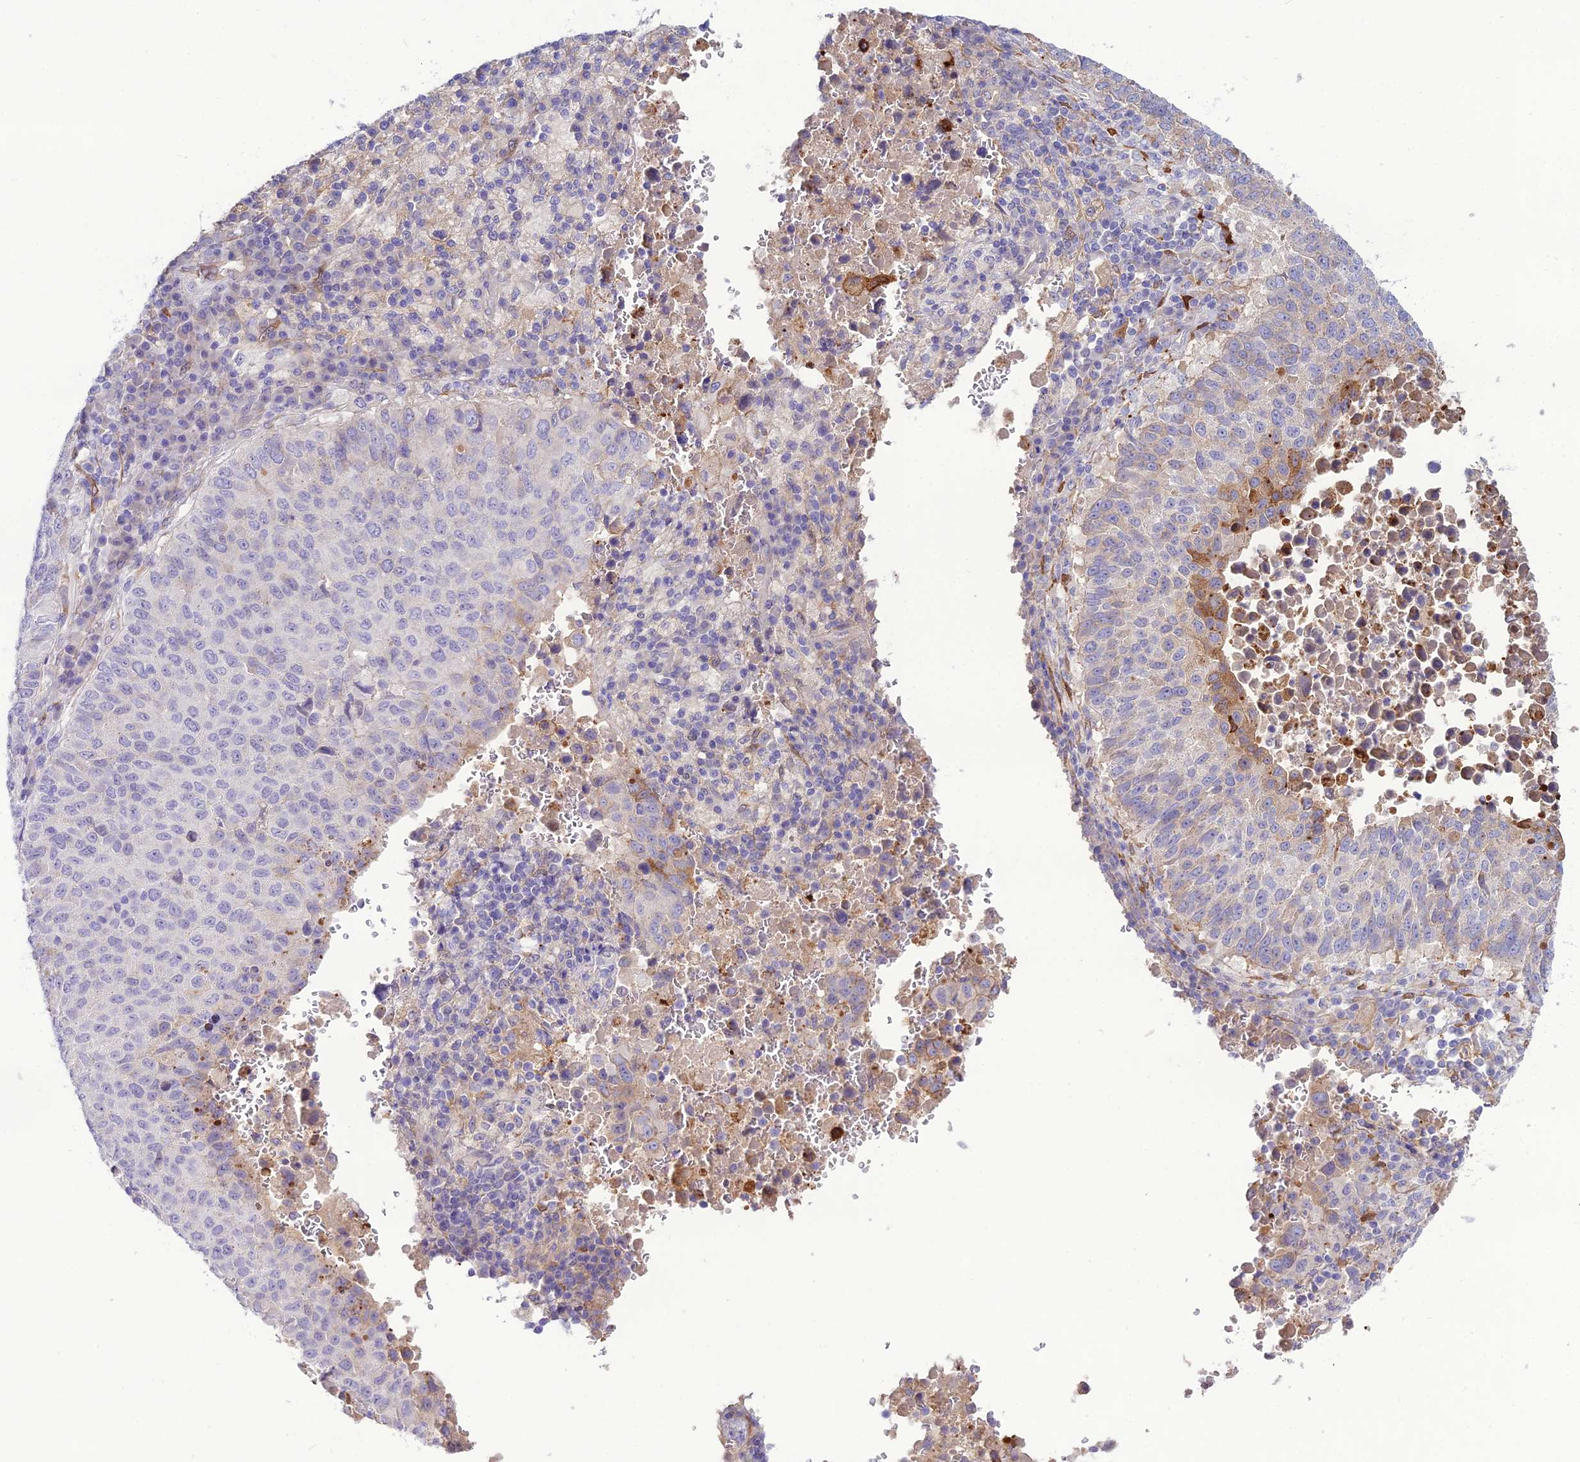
{"staining": {"intensity": "negative", "quantity": "none", "location": "none"}, "tissue": "lung cancer", "cell_type": "Tumor cells", "image_type": "cancer", "snomed": [{"axis": "morphology", "description": "Squamous cell carcinoma, NOS"}, {"axis": "topography", "description": "Lung"}], "caption": "Squamous cell carcinoma (lung) stained for a protein using immunohistochemistry (IHC) demonstrates no positivity tumor cells.", "gene": "MB21D2", "patient": {"sex": "male", "age": 73}}